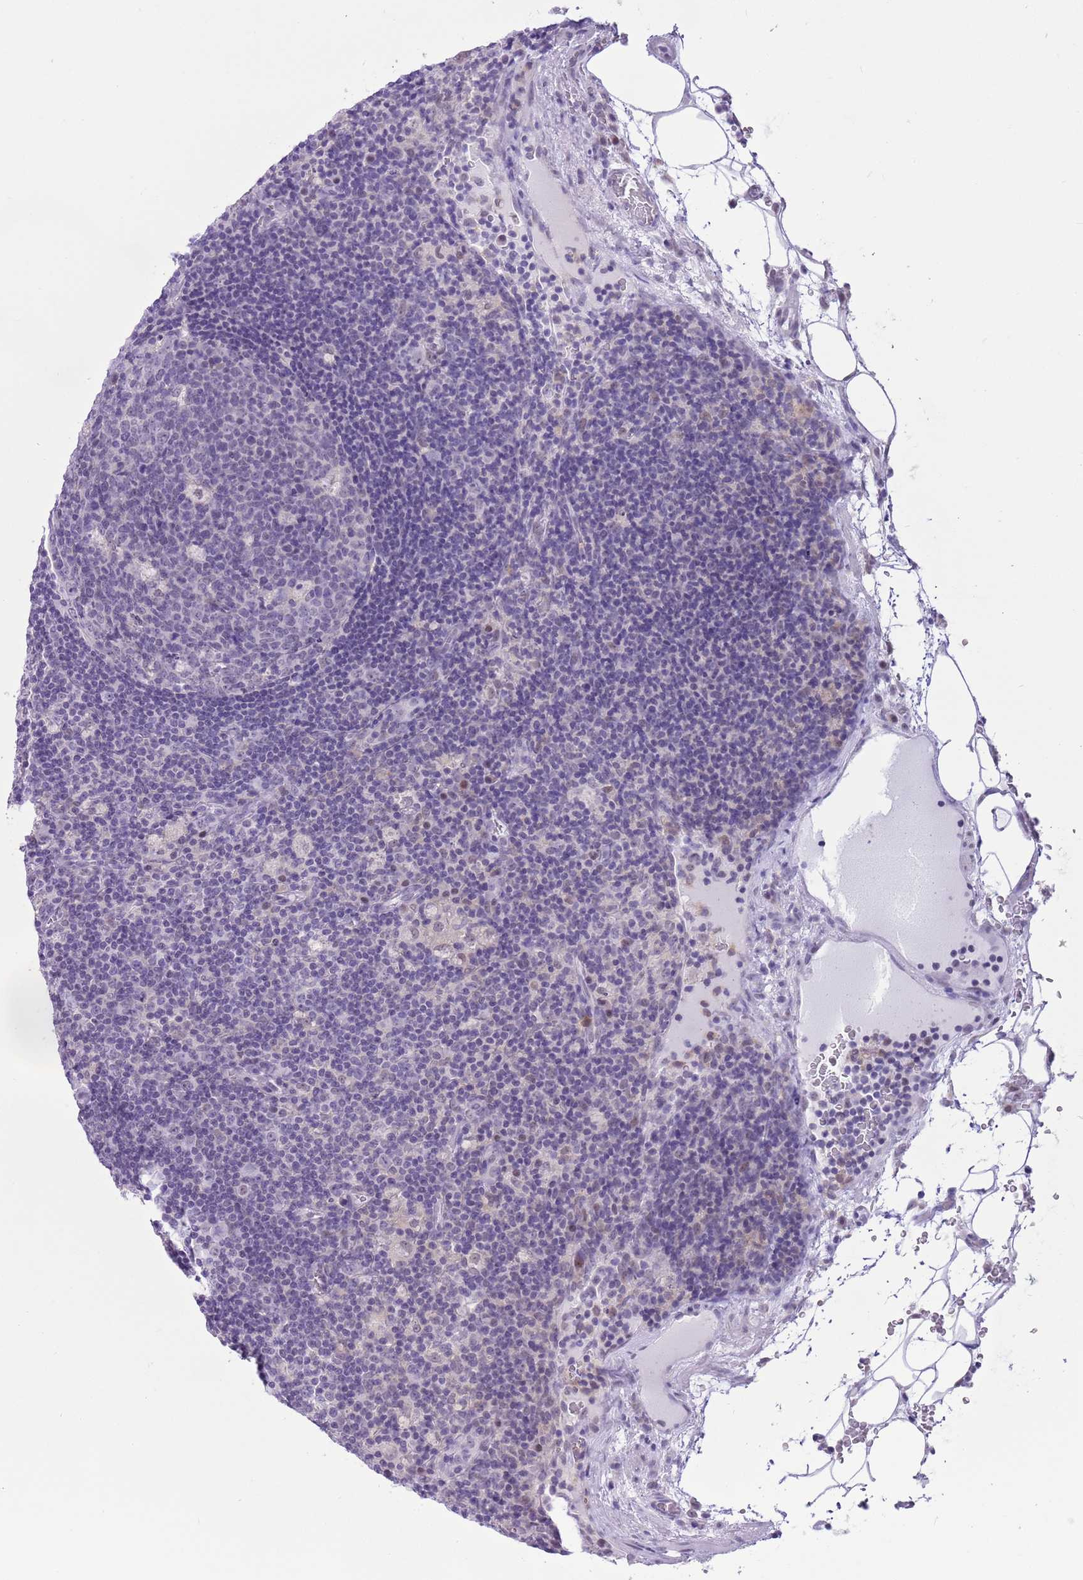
{"staining": {"intensity": "negative", "quantity": "none", "location": "none"}, "tissue": "lymph node", "cell_type": "Germinal center cells", "image_type": "normal", "snomed": [{"axis": "morphology", "description": "Normal tissue, NOS"}, {"axis": "topography", "description": "Lymph node"}], "caption": "High power microscopy image of an immunohistochemistry image of unremarkable lymph node, revealing no significant staining in germinal center cells.", "gene": "PPP1R17", "patient": {"sex": "male", "age": 58}}